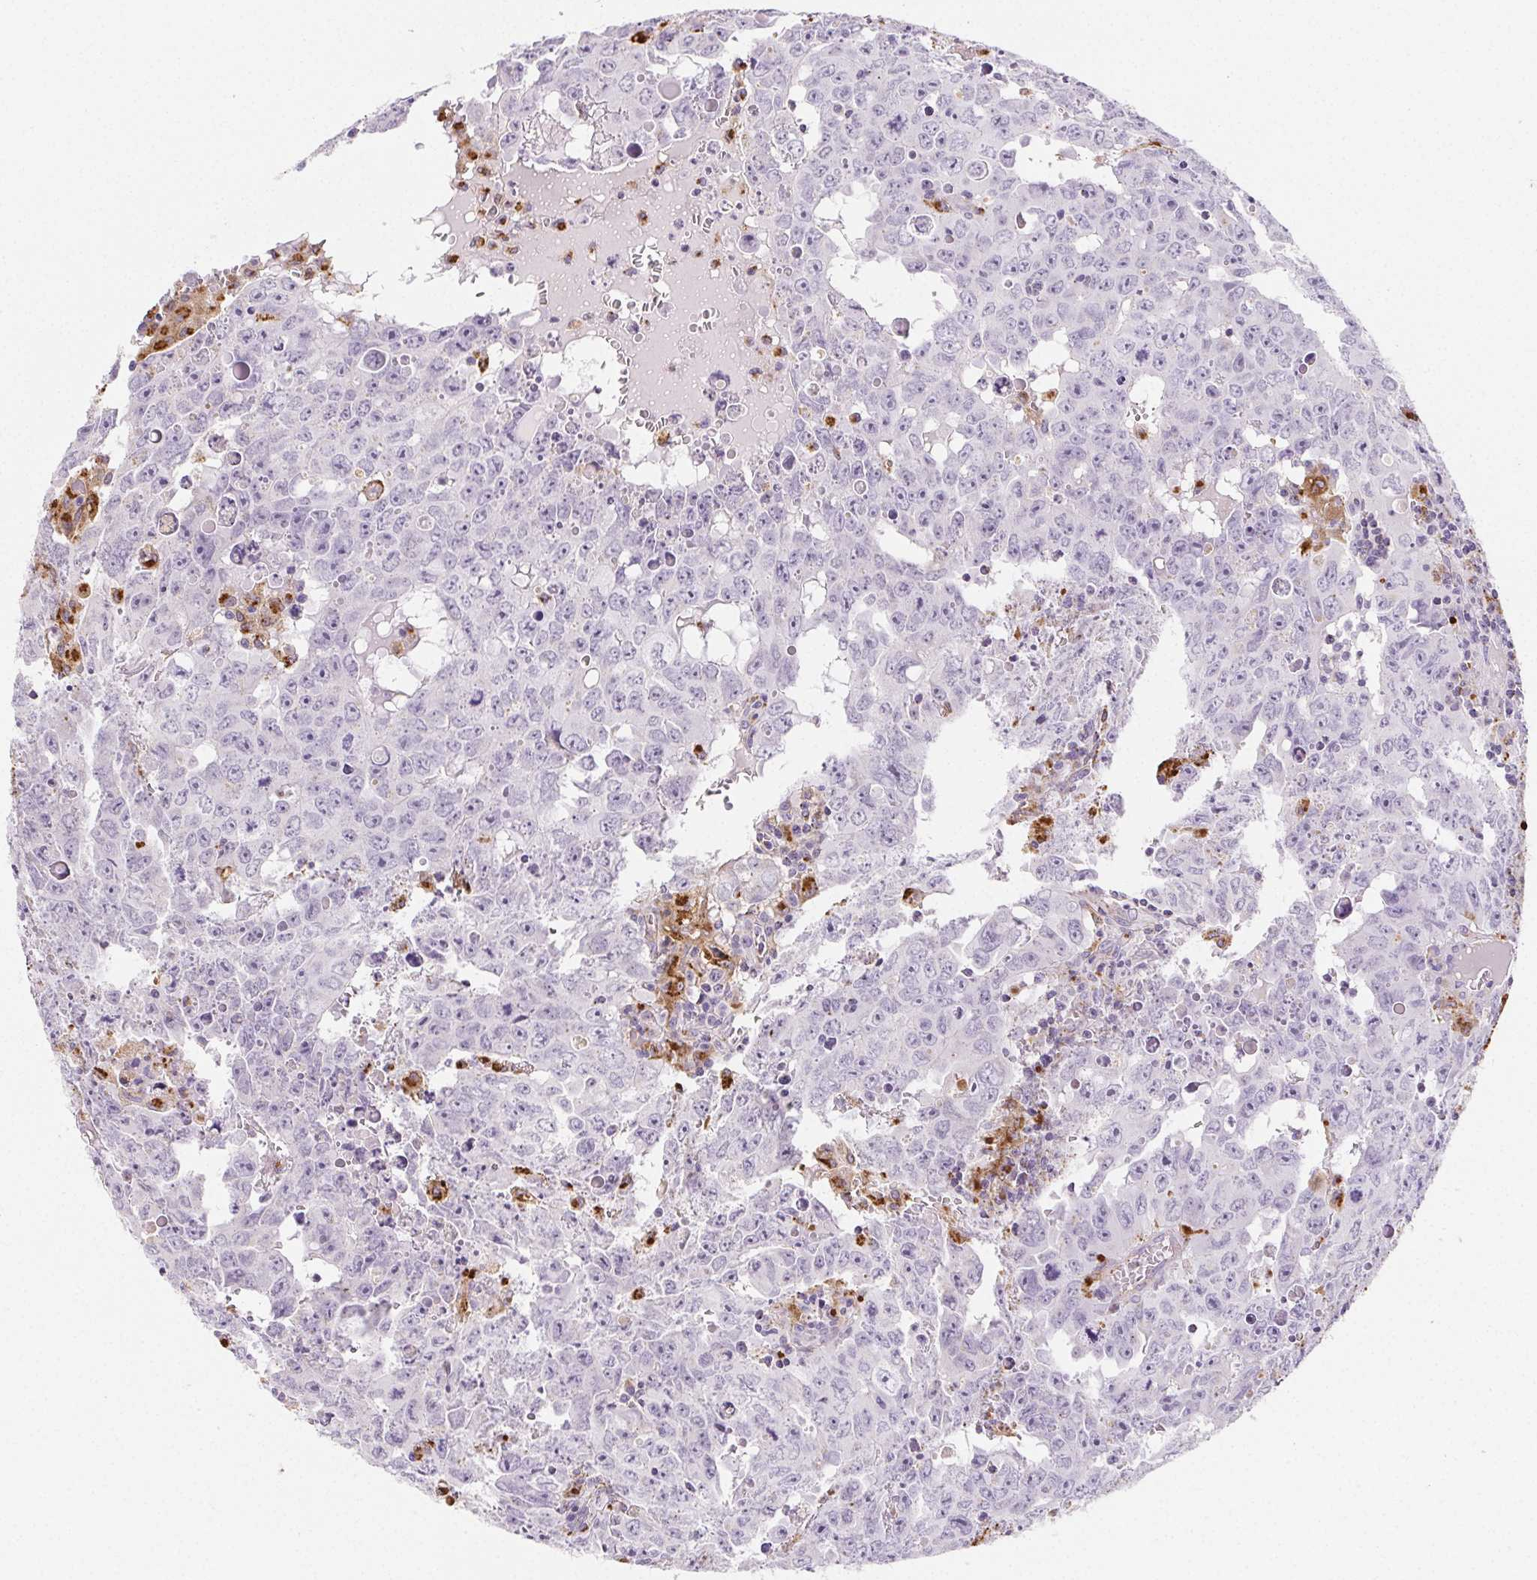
{"staining": {"intensity": "negative", "quantity": "none", "location": "none"}, "tissue": "testis cancer", "cell_type": "Tumor cells", "image_type": "cancer", "snomed": [{"axis": "morphology", "description": "Carcinoma, Embryonal, NOS"}, {"axis": "topography", "description": "Testis"}], "caption": "This is a image of immunohistochemistry staining of testis cancer (embryonal carcinoma), which shows no positivity in tumor cells.", "gene": "LIPA", "patient": {"sex": "male", "age": 22}}